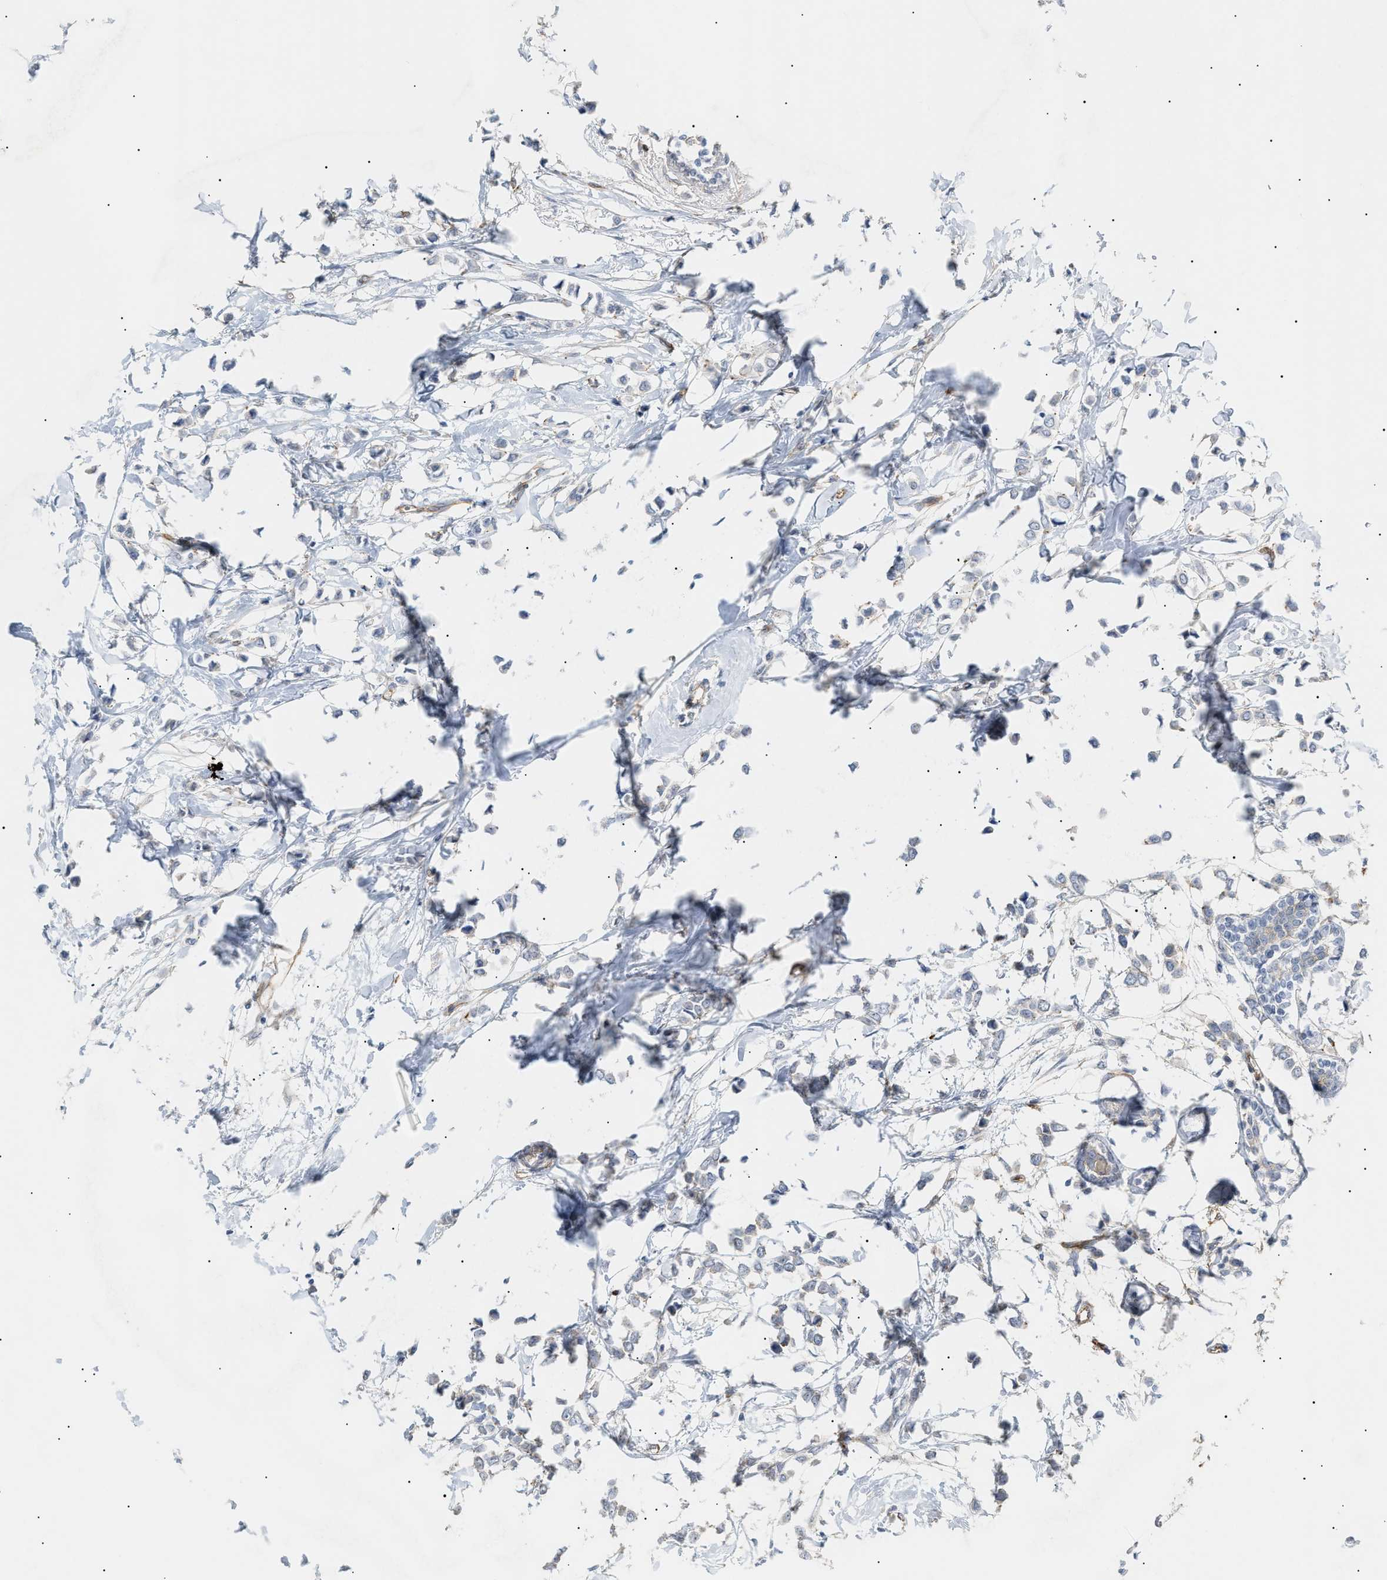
{"staining": {"intensity": "negative", "quantity": "none", "location": "none"}, "tissue": "breast cancer", "cell_type": "Tumor cells", "image_type": "cancer", "snomed": [{"axis": "morphology", "description": "Lobular carcinoma"}, {"axis": "topography", "description": "Breast"}], "caption": "This is an immunohistochemistry micrograph of human lobular carcinoma (breast). There is no expression in tumor cells.", "gene": "ZFHX2", "patient": {"sex": "female", "age": 51}}